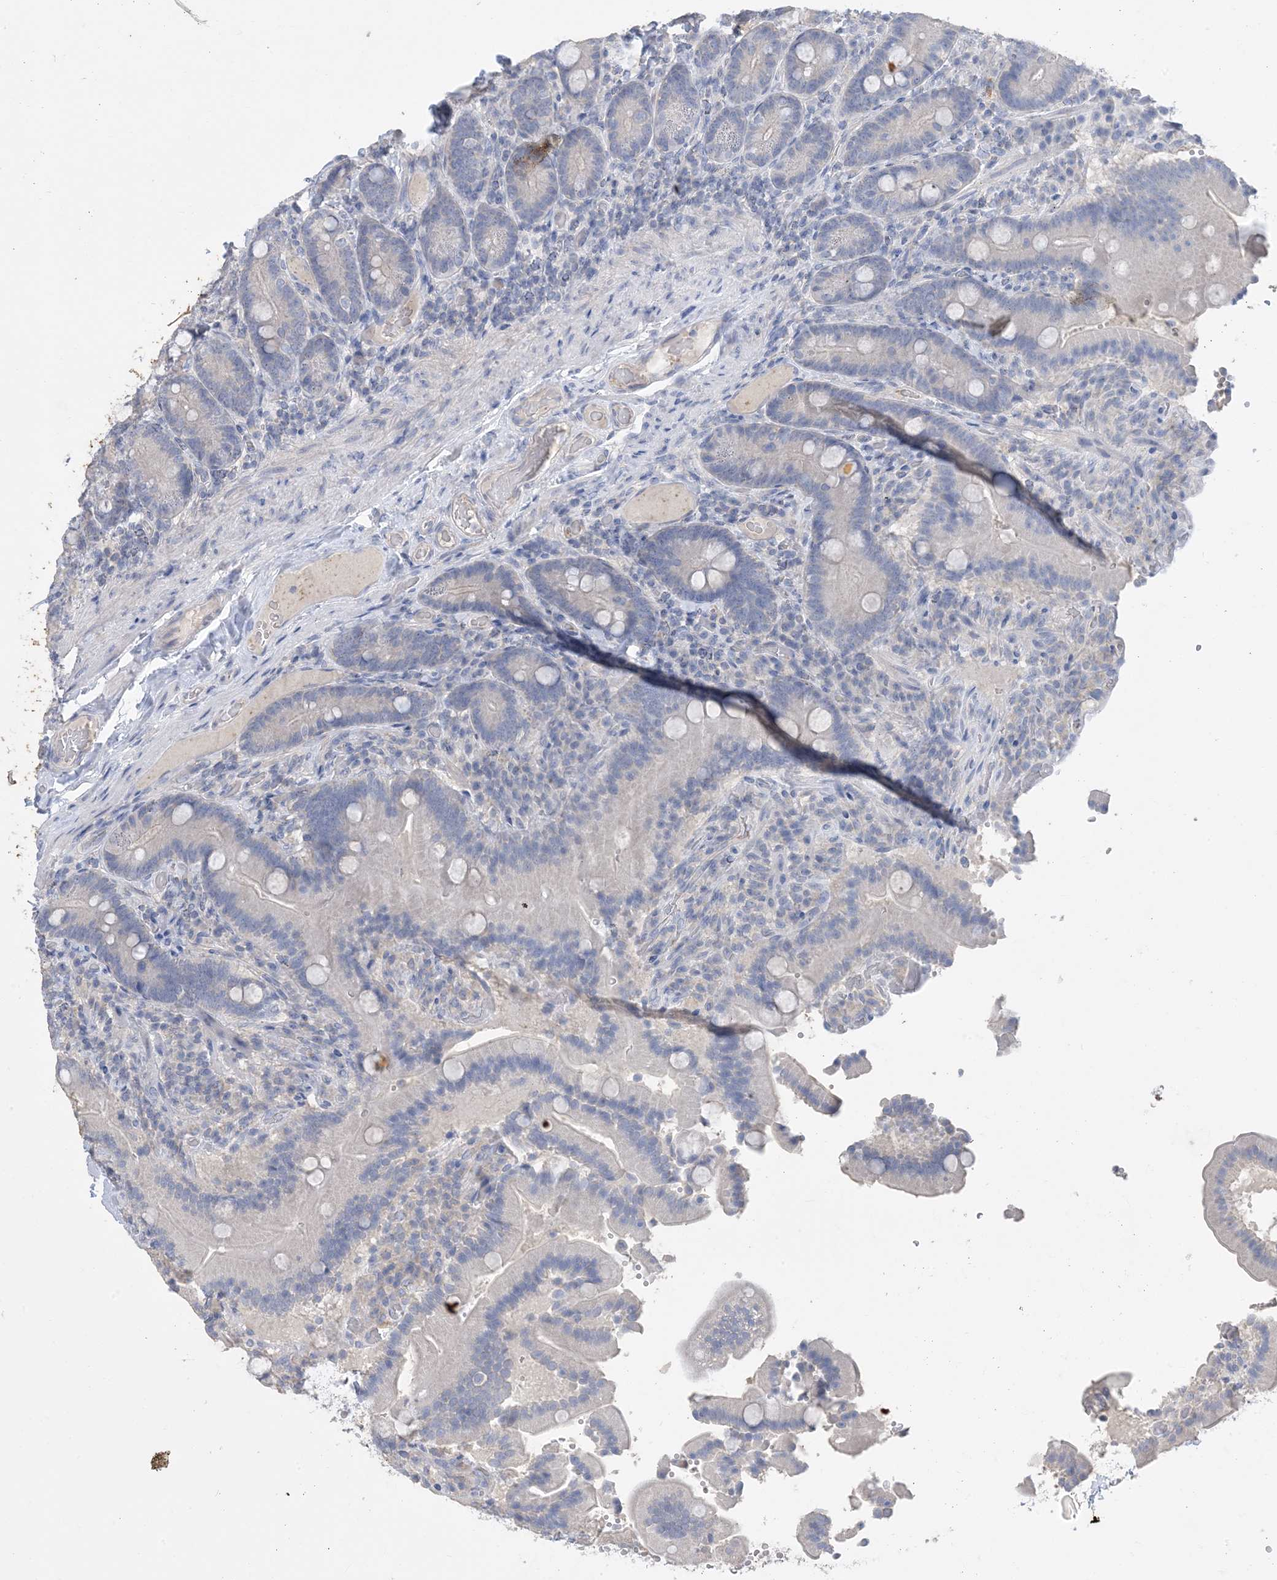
{"staining": {"intensity": "negative", "quantity": "none", "location": "none"}, "tissue": "duodenum", "cell_type": "Glandular cells", "image_type": "normal", "snomed": [{"axis": "morphology", "description": "Normal tissue, NOS"}, {"axis": "topography", "description": "Duodenum"}], "caption": "High power microscopy photomicrograph of an immunohistochemistry micrograph of normal duodenum, revealing no significant positivity in glandular cells.", "gene": "KPRP", "patient": {"sex": "female", "age": 62}}